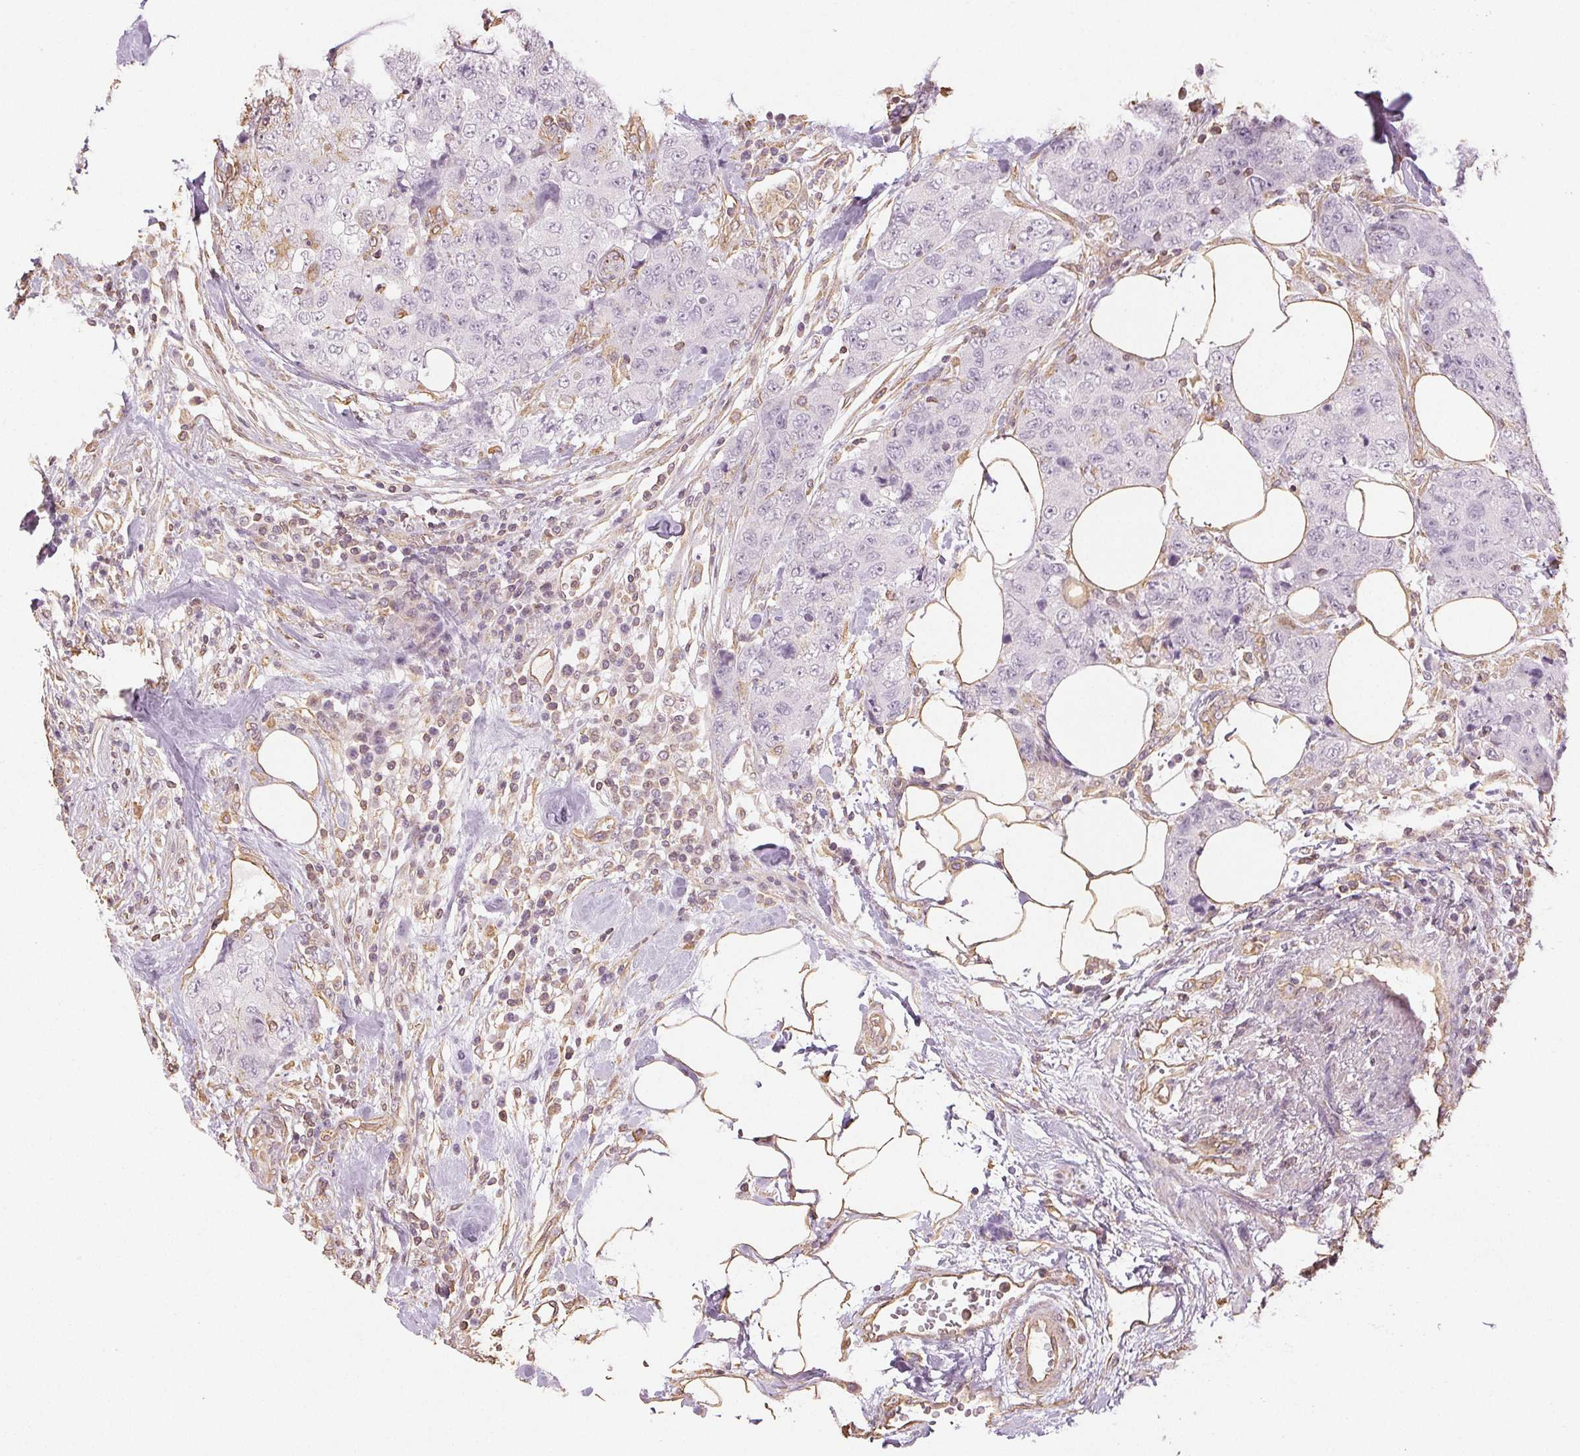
{"staining": {"intensity": "negative", "quantity": "none", "location": "none"}, "tissue": "urothelial cancer", "cell_type": "Tumor cells", "image_type": "cancer", "snomed": [{"axis": "morphology", "description": "Urothelial carcinoma, High grade"}, {"axis": "topography", "description": "Urinary bladder"}], "caption": "This is an immunohistochemistry micrograph of human urothelial carcinoma (high-grade). There is no positivity in tumor cells.", "gene": "COL7A1", "patient": {"sex": "female", "age": 78}}